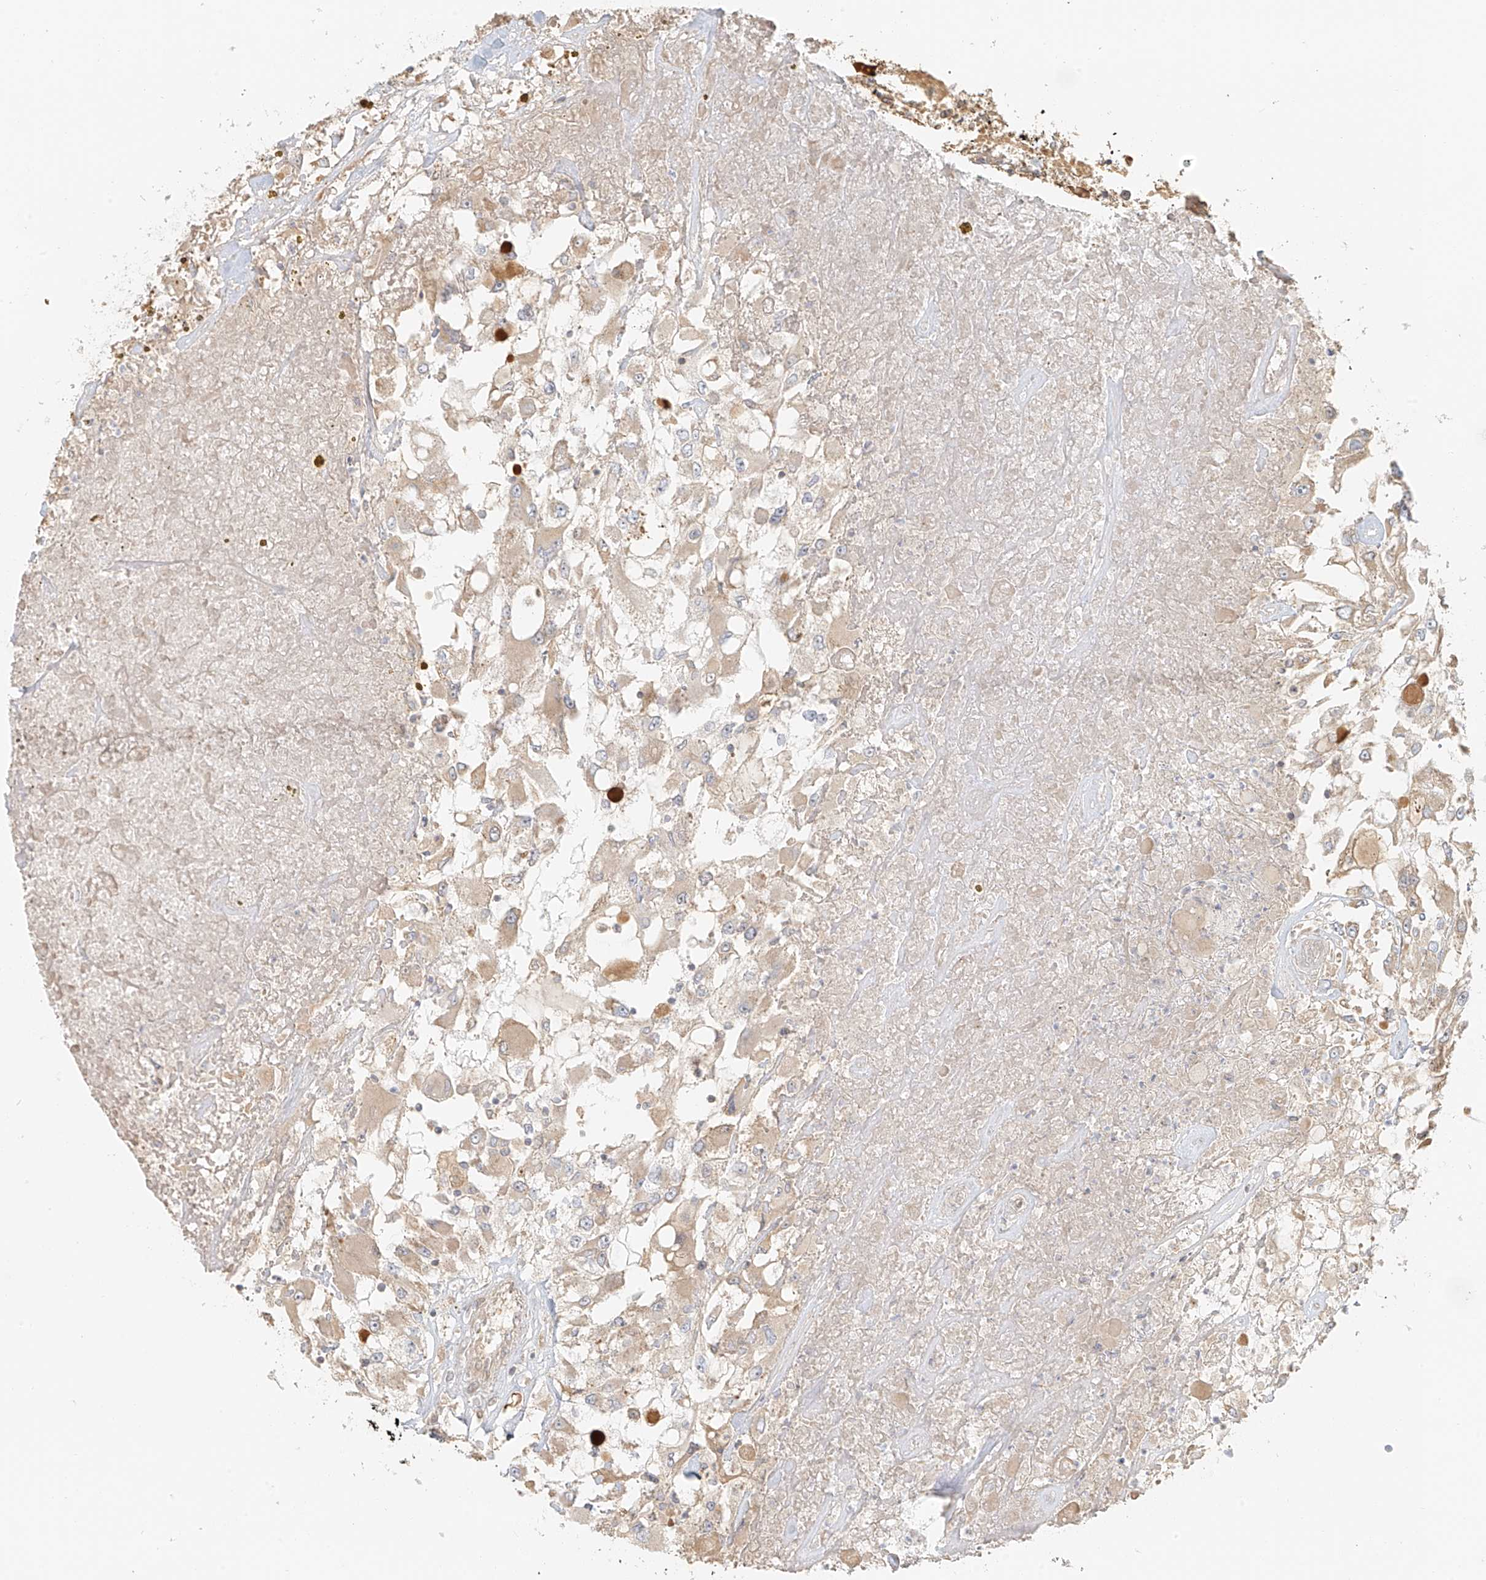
{"staining": {"intensity": "weak", "quantity": ">75%", "location": "cytoplasmic/membranous"}, "tissue": "renal cancer", "cell_type": "Tumor cells", "image_type": "cancer", "snomed": [{"axis": "morphology", "description": "Adenocarcinoma, NOS"}, {"axis": "topography", "description": "Kidney"}], "caption": "This image reveals immunohistochemistry staining of human adenocarcinoma (renal), with low weak cytoplasmic/membranous staining in about >75% of tumor cells.", "gene": "UPK1B", "patient": {"sex": "female", "age": 52}}